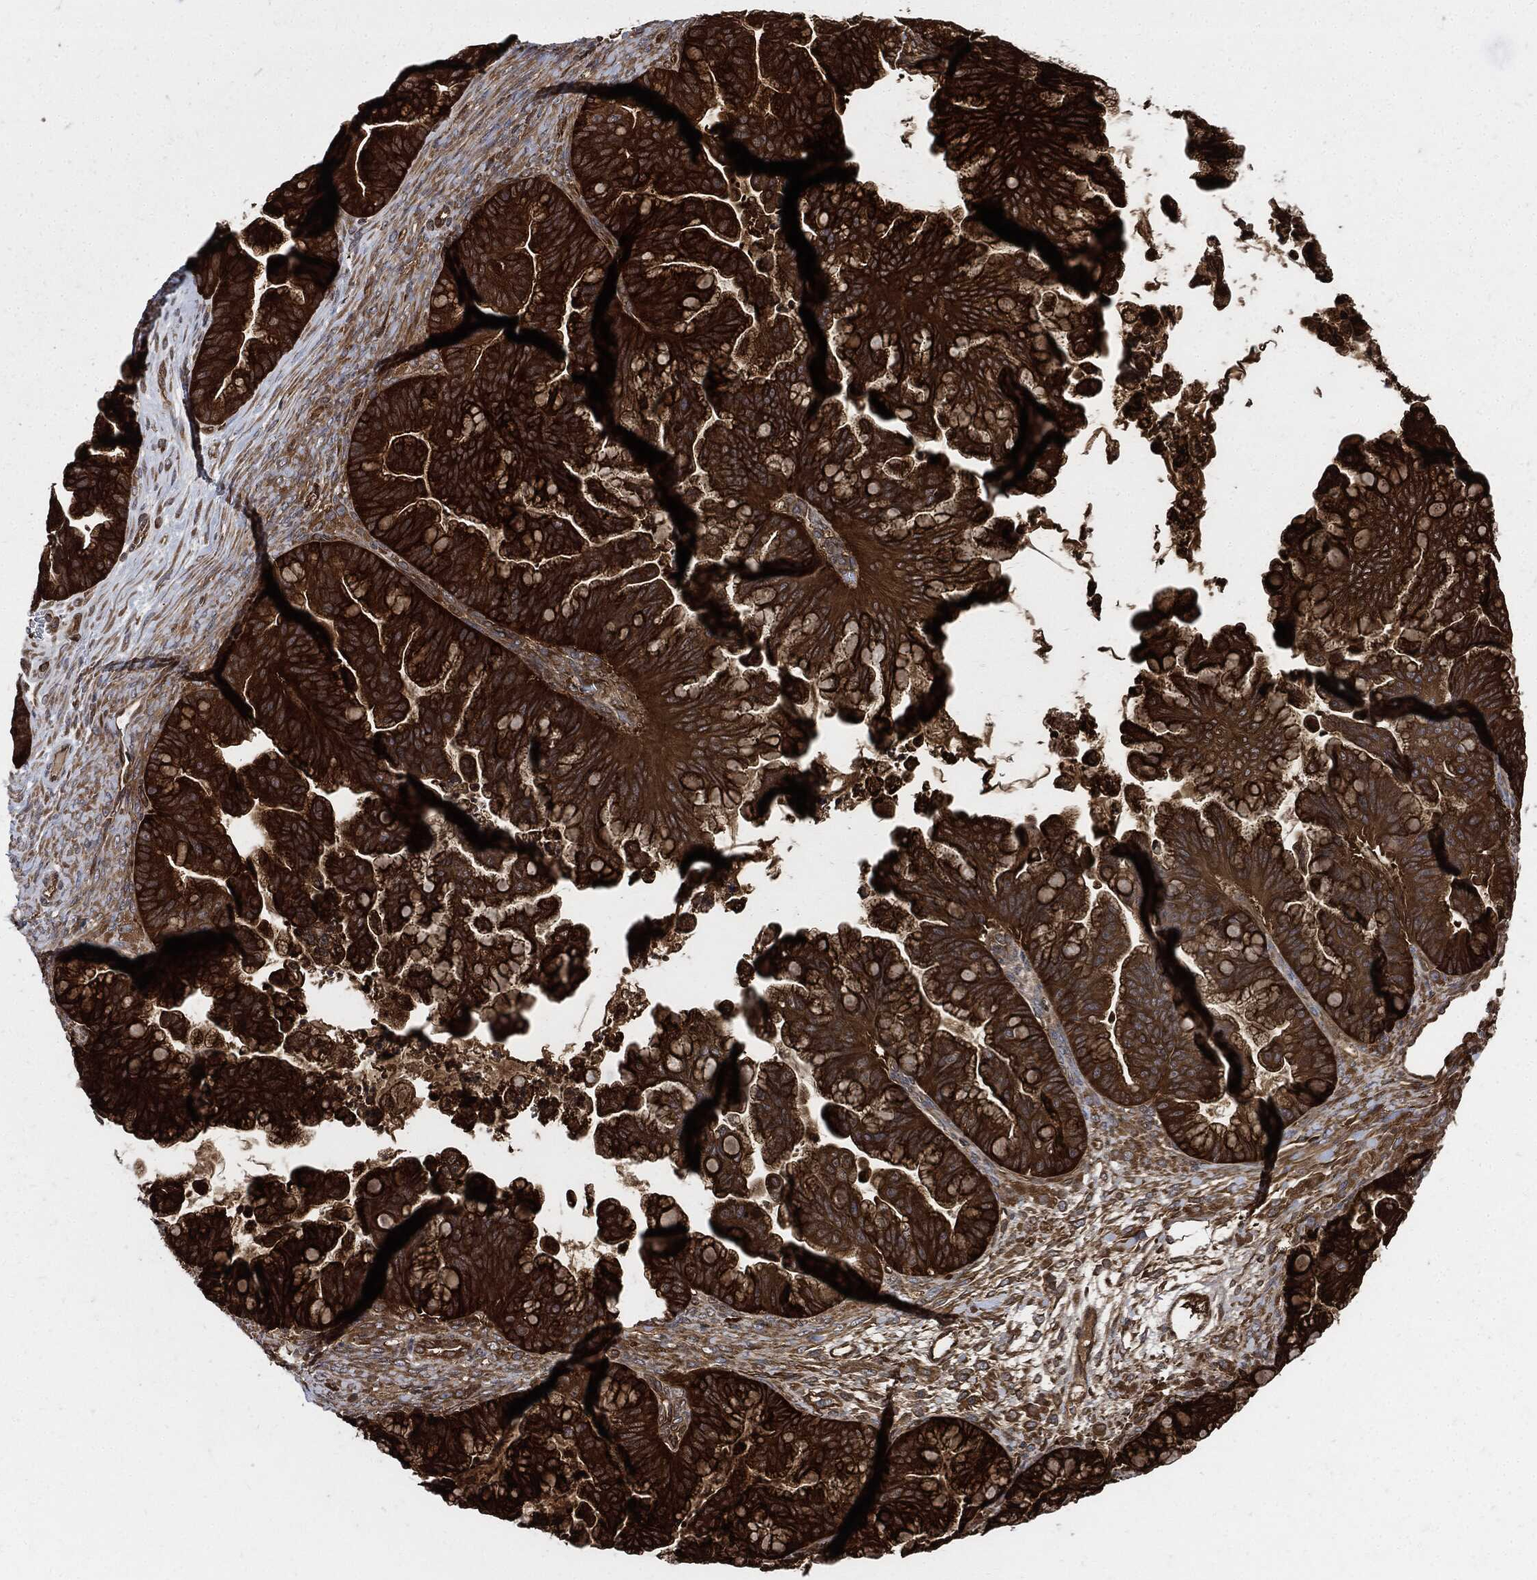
{"staining": {"intensity": "strong", "quantity": ">75%", "location": "cytoplasmic/membranous"}, "tissue": "ovarian cancer", "cell_type": "Tumor cells", "image_type": "cancer", "snomed": [{"axis": "morphology", "description": "Cystadenocarcinoma, mucinous, NOS"}, {"axis": "topography", "description": "Ovary"}], "caption": "IHC (DAB (3,3'-diaminobenzidine)) staining of ovarian cancer (mucinous cystadenocarcinoma) shows strong cytoplasmic/membranous protein positivity in approximately >75% of tumor cells.", "gene": "XPNPEP1", "patient": {"sex": "female", "age": 67}}